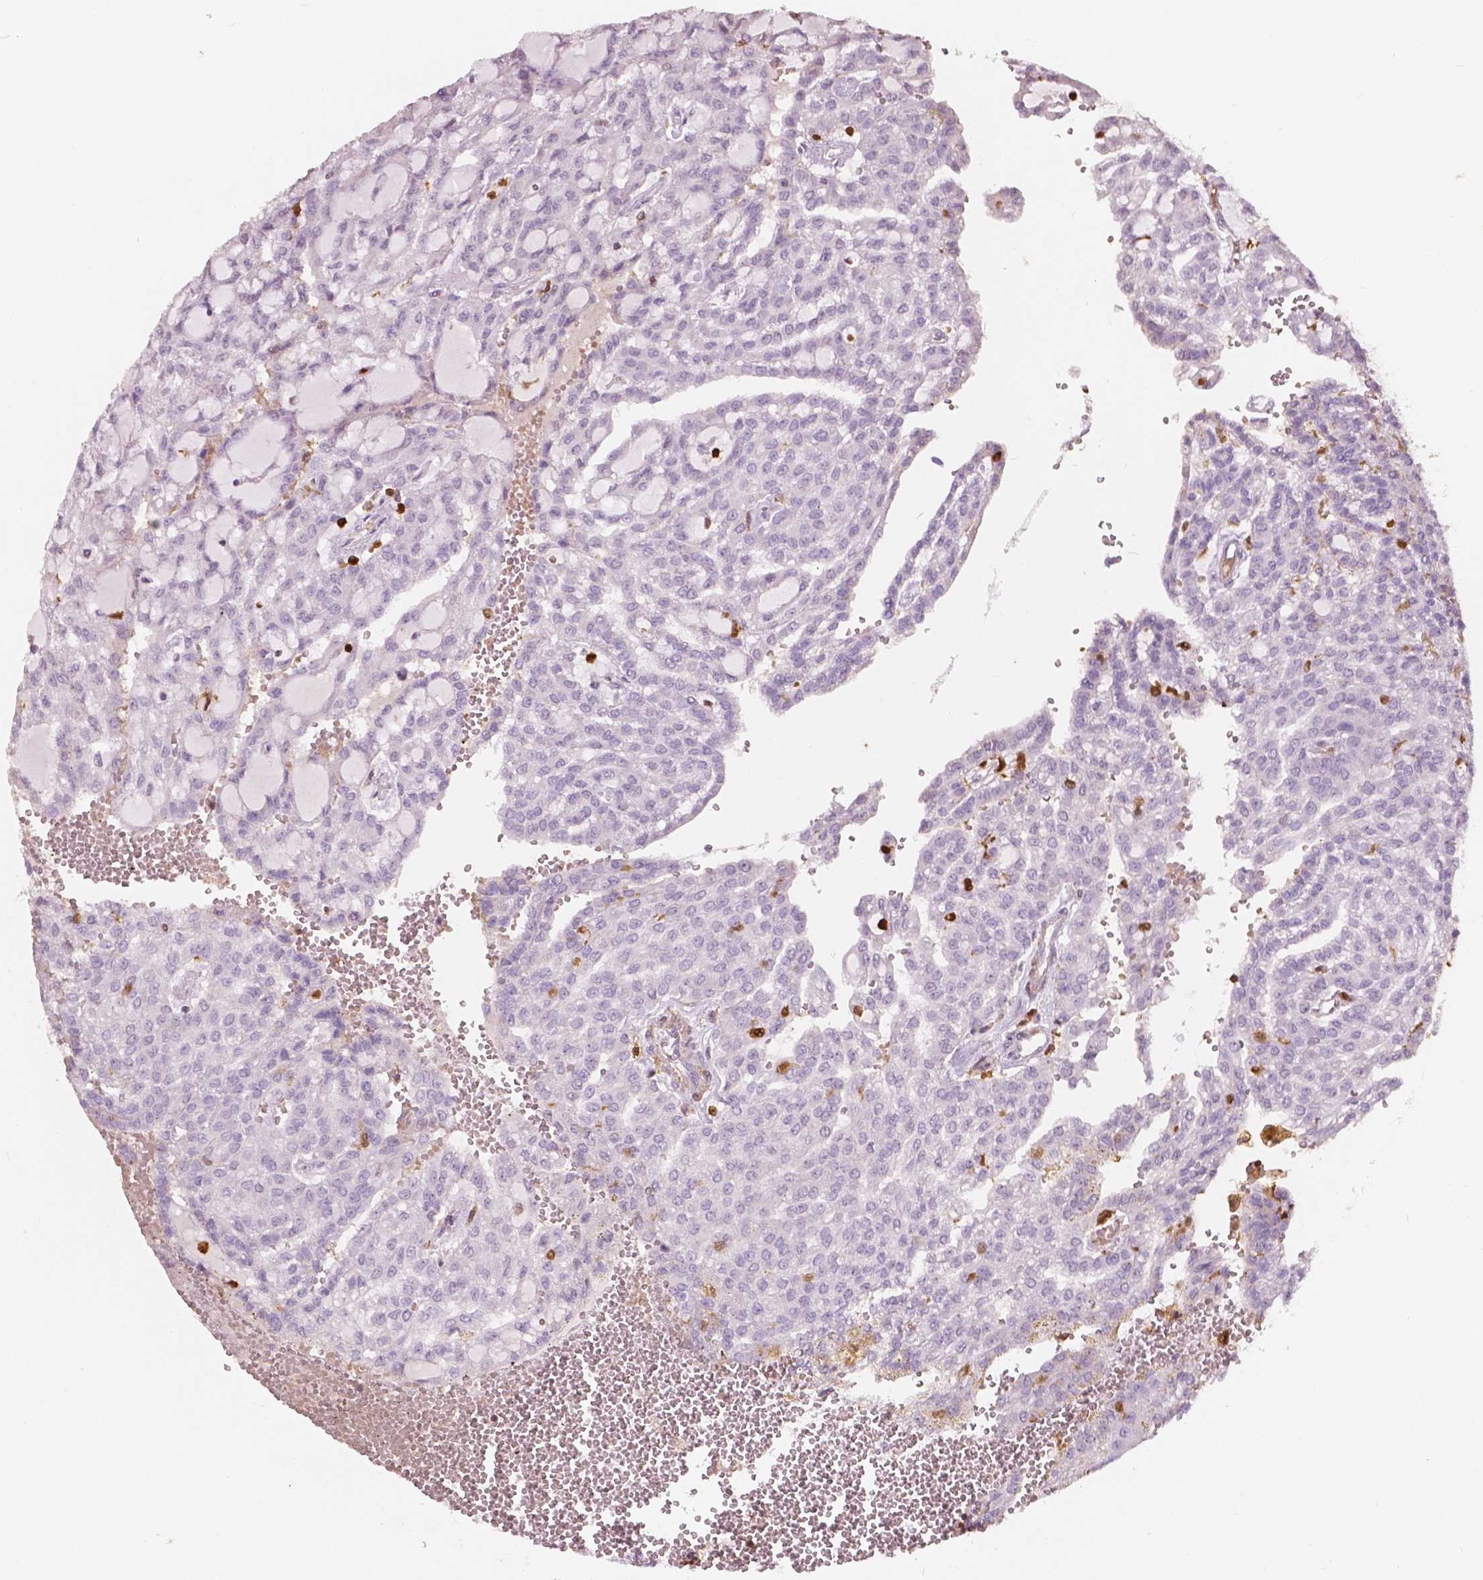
{"staining": {"intensity": "negative", "quantity": "none", "location": "none"}, "tissue": "renal cancer", "cell_type": "Tumor cells", "image_type": "cancer", "snomed": [{"axis": "morphology", "description": "Adenocarcinoma, NOS"}, {"axis": "topography", "description": "Kidney"}], "caption": "IHC micrograph of renal cancer (adenocarcinoma) stained for a protein (brown), which displays no staining in tumor cells.", "gene": "S100A4", "patient": {"sex": "male", "age": 63}}